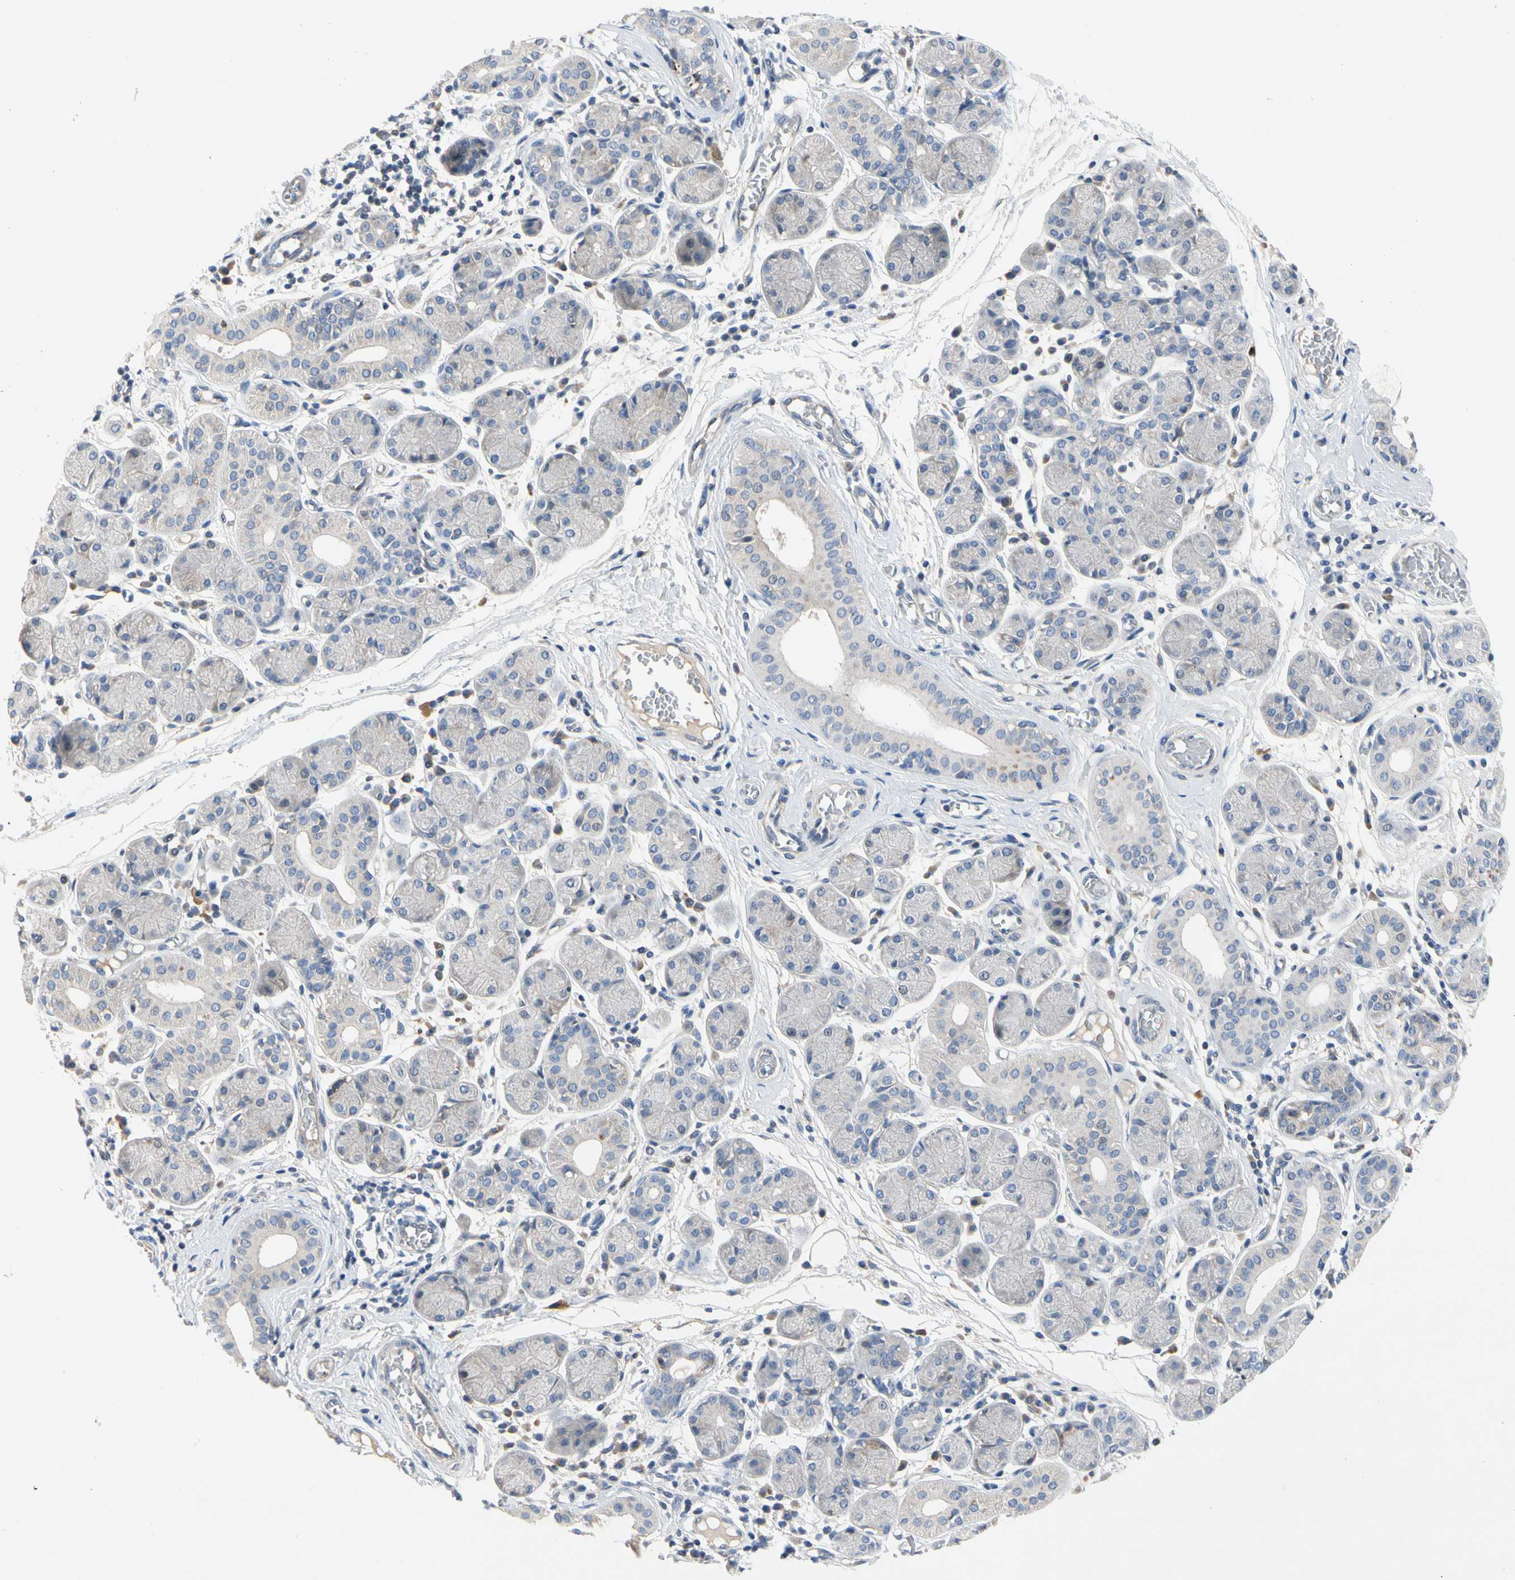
{"staining": {"intensity": "weak", "quantity": "<25%", "location": "cytoplasmic/membranous"}, "tissue": "salivary gland", "cell_type": "Glandular cells", "image_type": "normal", "snomed": [{"axis": "morphology", "description": "Normal tissue, NOS"}, {"axis": "topography", "description": "Salivary gland"}], "caption": "A high-resolution histopathology image shows immunohistochemistry staining of normal salivary gland, which reveals no significant expression in glandular cells.", "gene": "GAS6", "patient": {"sex": "female", "age": 24}}